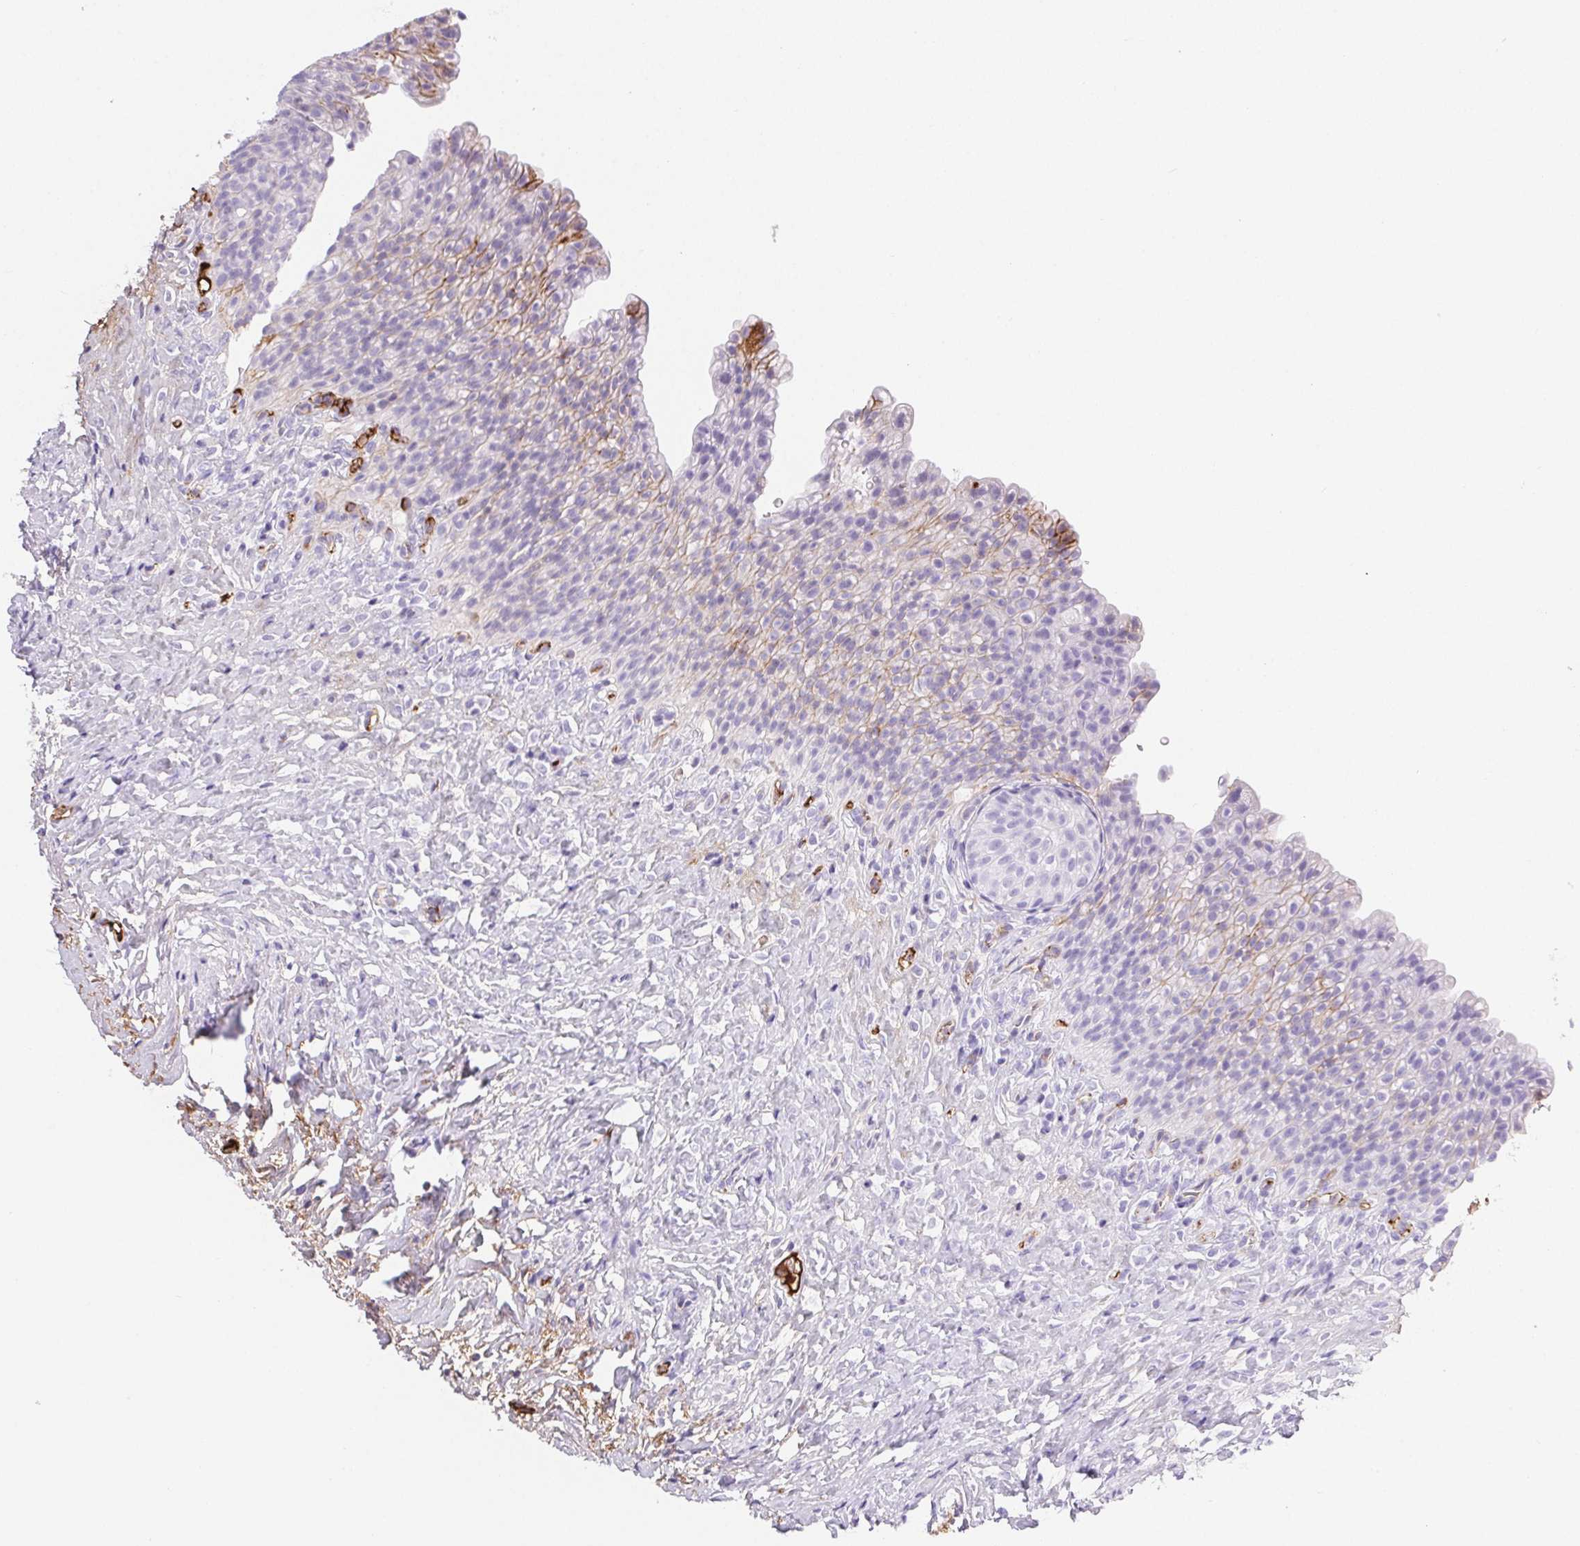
{"staining": {"intensity": "moderate", "quantity": "<25%", "location": "cytoplasmic/membranous"}, "tissue": "urinary bladder", "cell_type": "Urothelial cells", "image_type": "normal", "snomed": [{"axis": "morphology", "description": "Normal tissue, NOS"}, {"axis": "topography", "description": "Urinary bladder"}, {"axis": "topography", "description": "Prostate"}], "caption": "IHC (DAB) staining of normal human urinary bladder demonstrates moderate cytoplasmic/membranous protein expression in approximately <25% of urothelial cells. (DAB (3,3'-diaminobenzidine) IHC with brightfield microscopy, high magnification).", "gene": "FGA", "patient": {"sex": "male", "age": 76}}